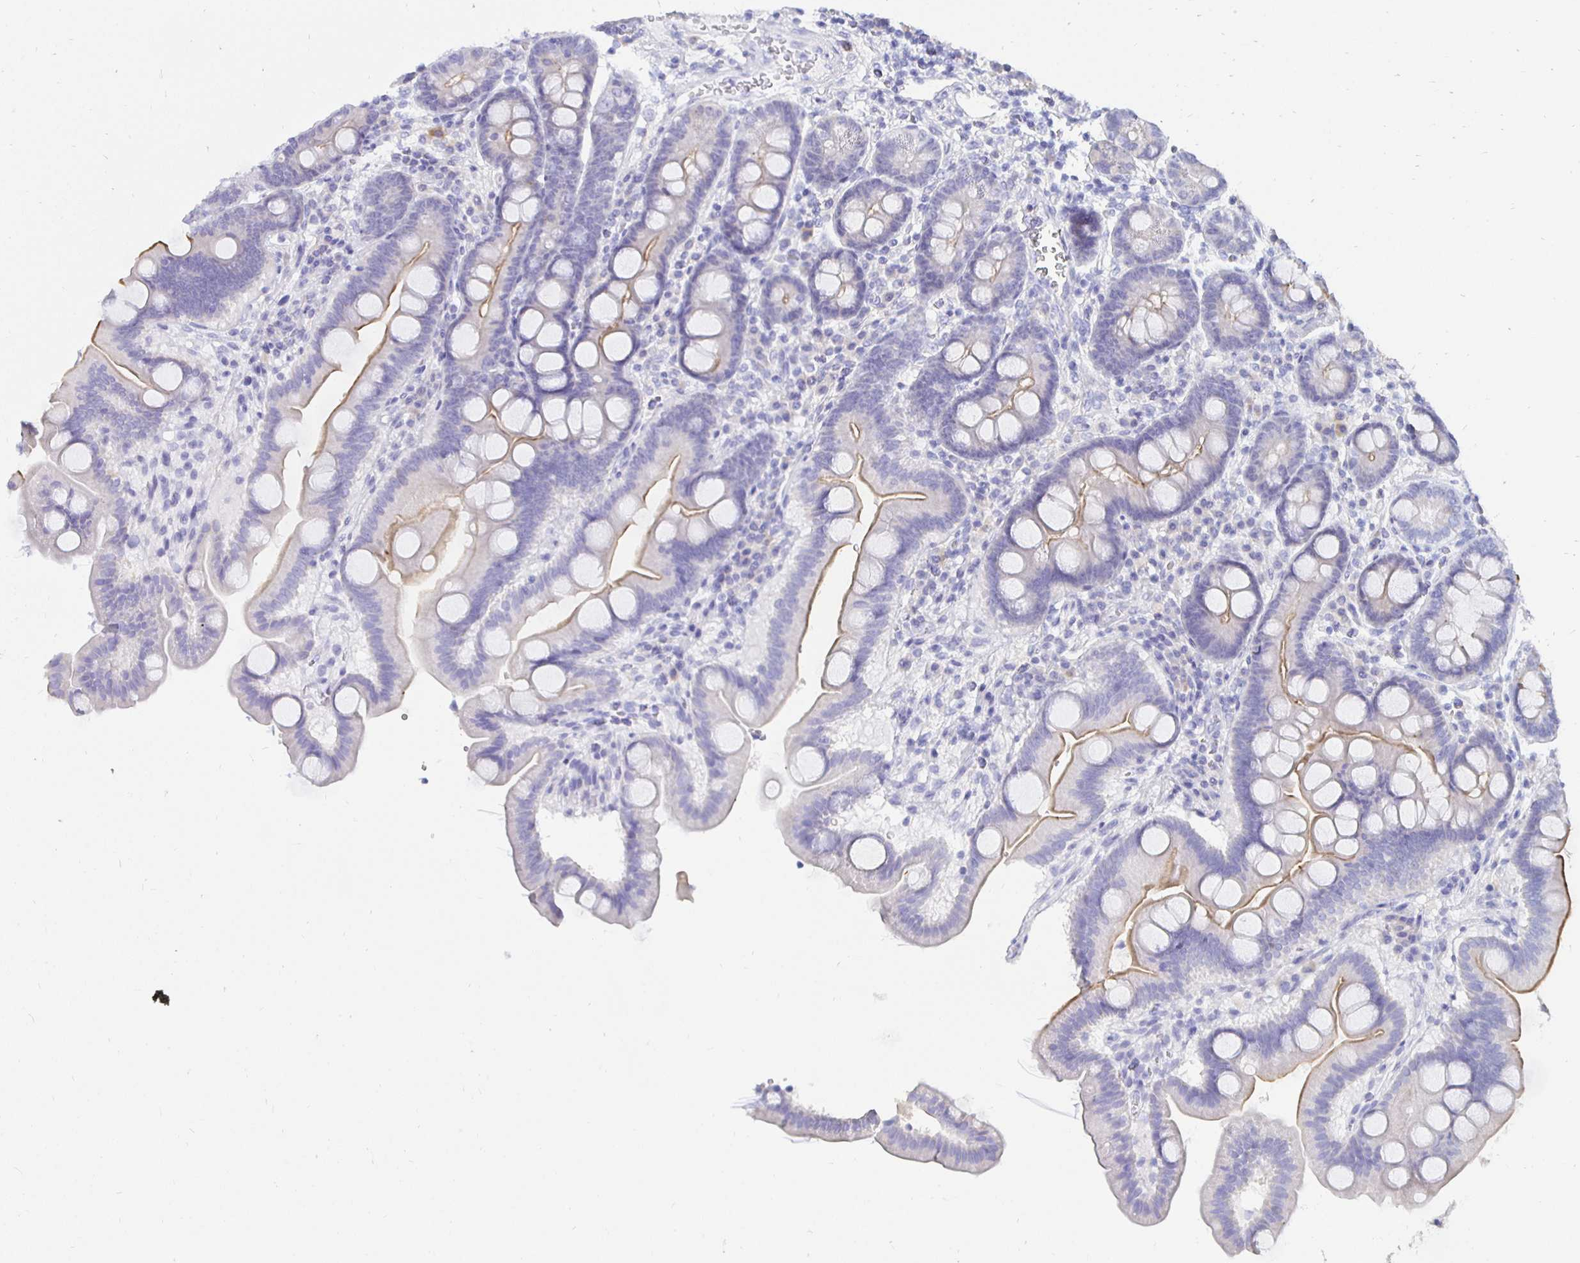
{"staining": {"intensity": "moderate", "quantity": "25%-75%", "location": "cytoplasmic/membranous"}, "tissue": "duodenum", "cell_type": "Glandular cells", "image_type": "normal", "snomed": [{"axis": "morphology", "description": "Normal tissue, NOS"}, {"axis": "topography", "description": "Duodenum"}], "caption": "Glandular cells reveal medium levels of moderate cytoplasmic/membranous staining in about 25%-75% of cells in normal human duodenum.", "gene": "UMOD", "patient": {"sex": "male", "age": 59}}